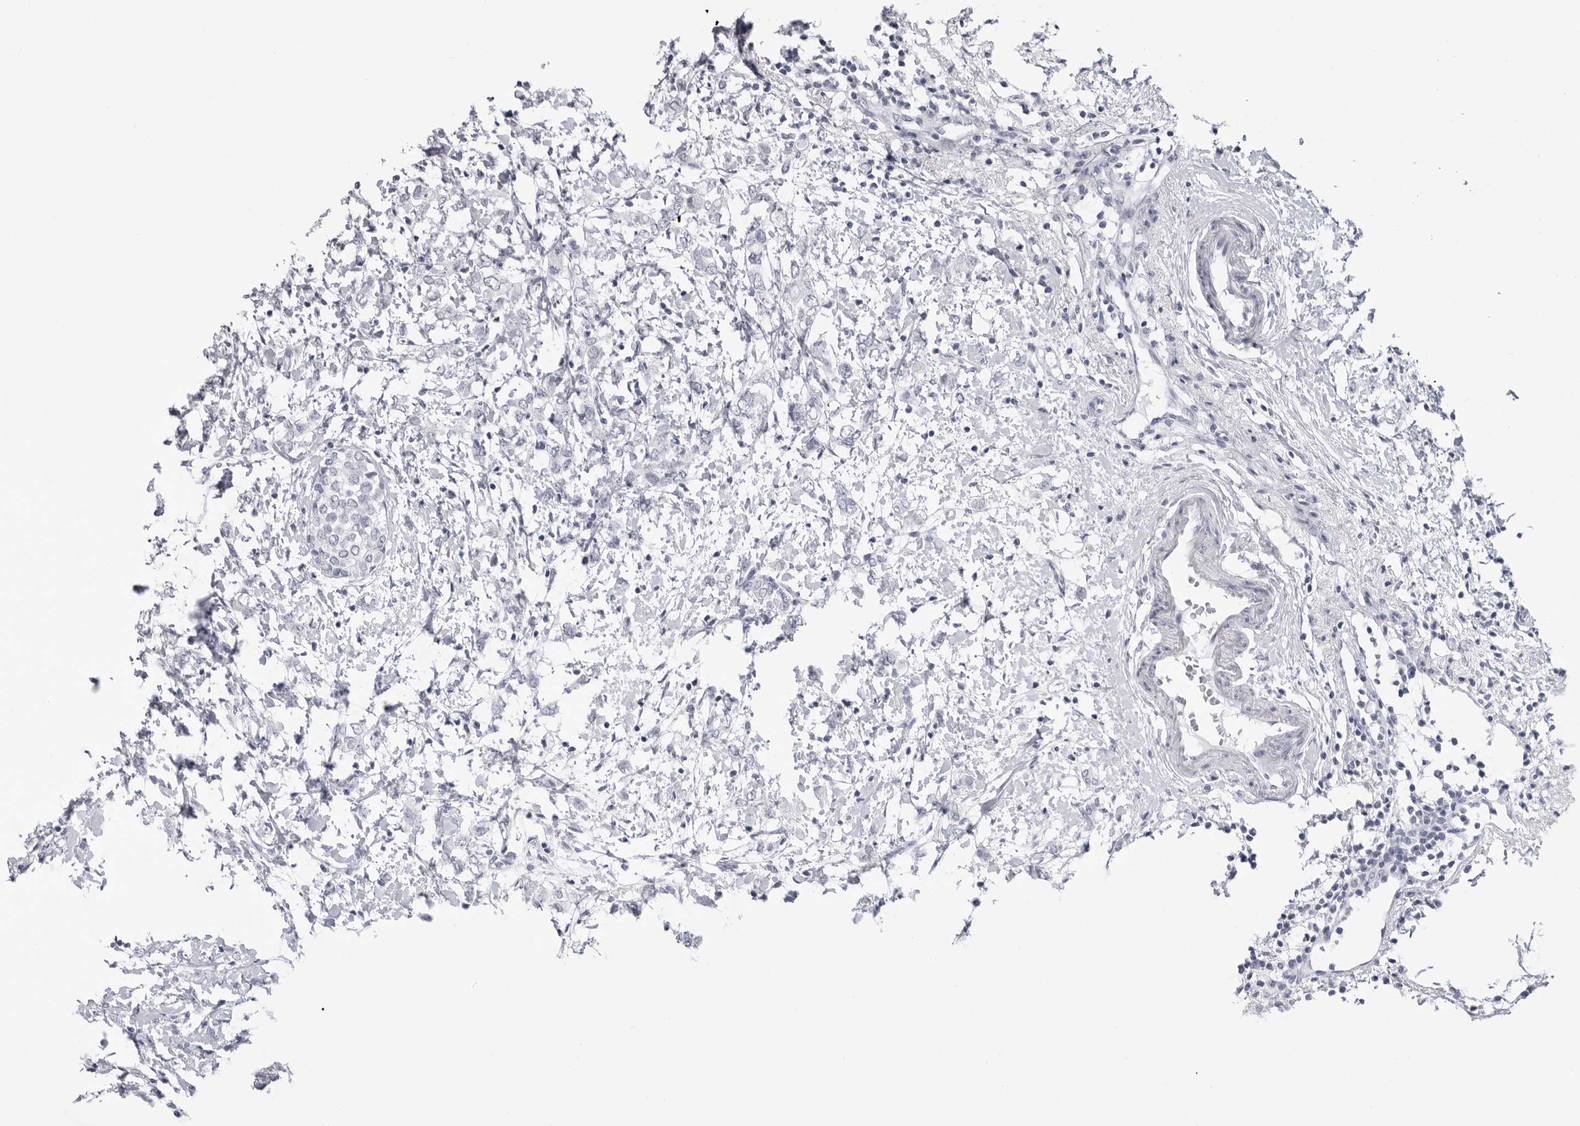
{"staining": {"intensity": "negative", "quantity": "none", "location": "none"}, "tissue": "breast cancer", "cell_type": "Tumor cells", "image_type": "cancer", "snomed": [{"axis": "morphology", "description": "Normal tissue, NOS"}, {"axis": "morphology", "description": "Lobular carcinoma"}, {"axis": "topography", "description": "Breast"}], "caption": "Immunohistochemical staining of breast lobular carcinoma displays no significant expression in tumor cells.", "gene": "PGA3", "patient": {"sex": "female", "age": 47}}